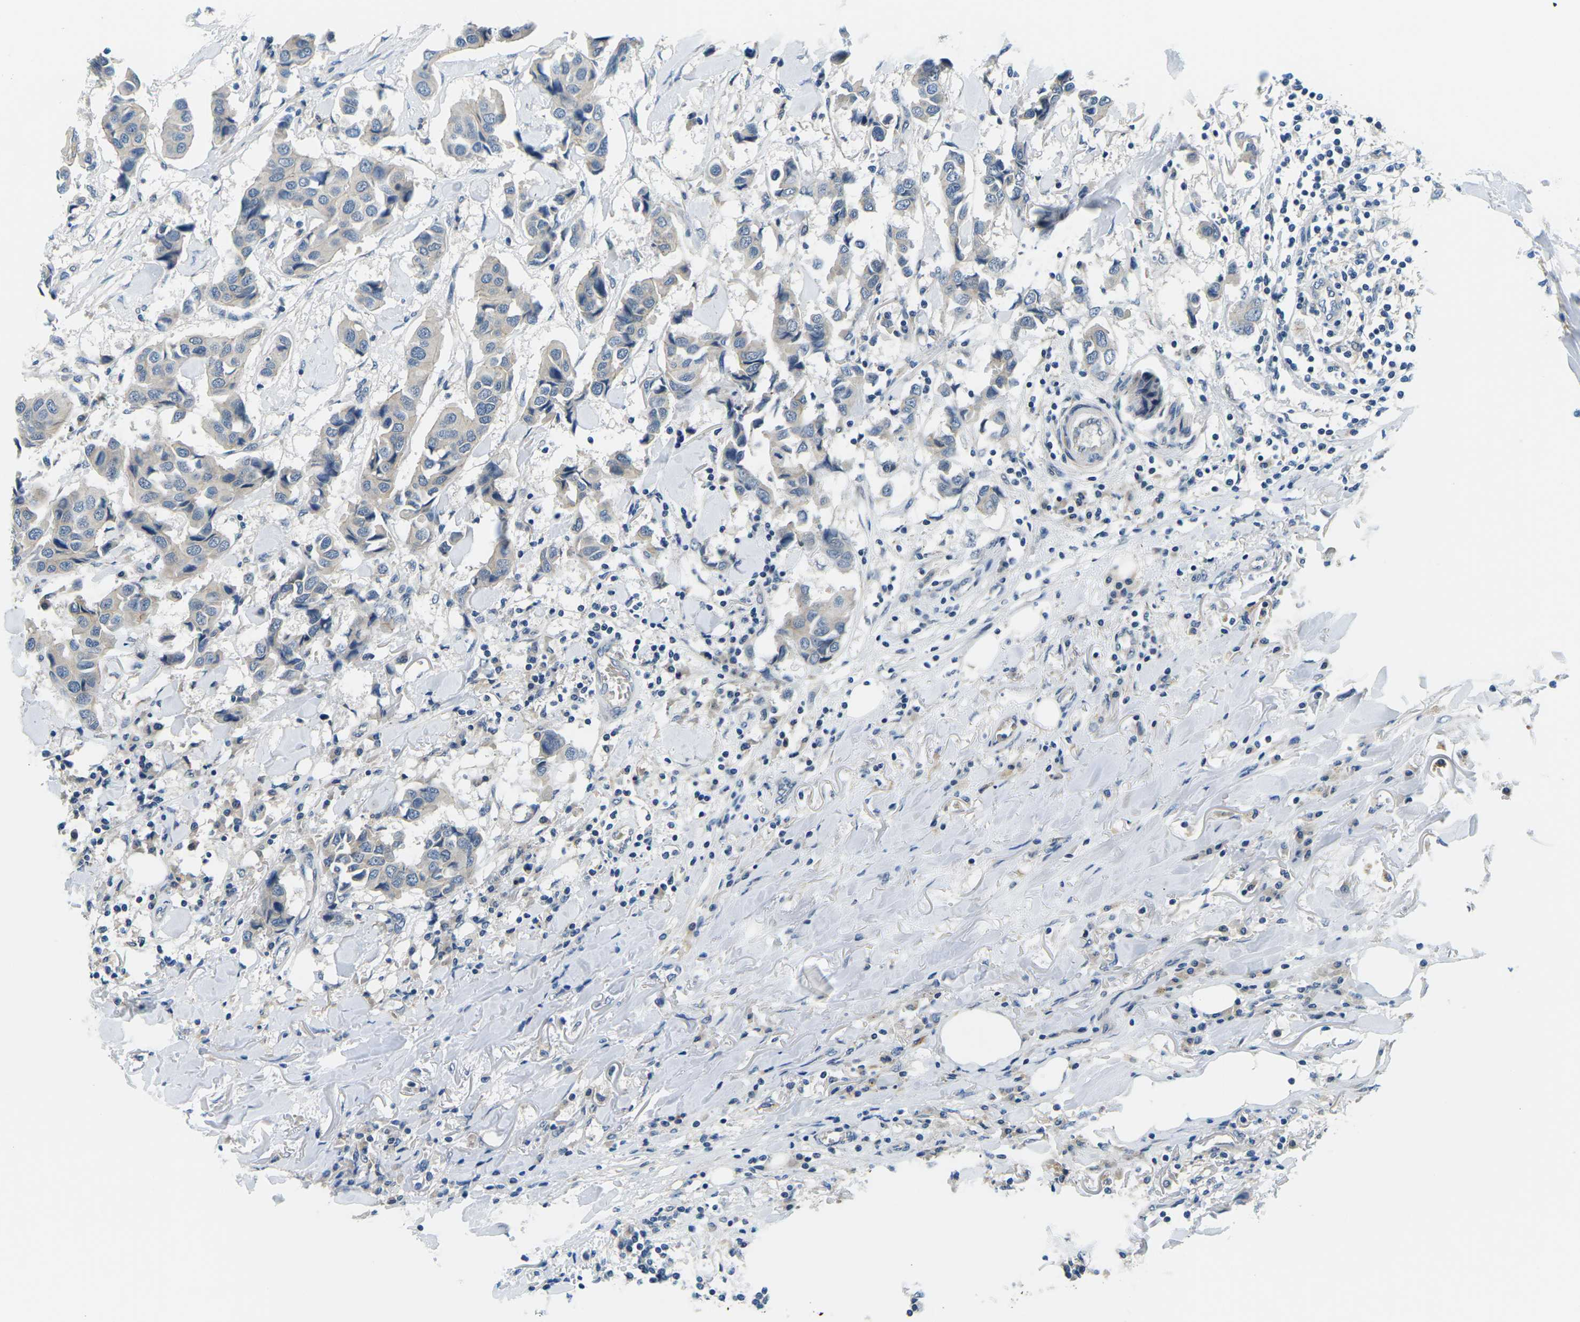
{"staining": {"intensity": "weak", "quantity": "<25%", "location": "cytoplasmic/membranous"}, "tissue": "breast cancer", "cell_type": "Tumor cells", "image_type": "cancer", "snomed": [{"axis": "morphology", "description": "Duct carcinoma"}, {"axis": "topography", "description": "Breast"}], "caption": "There is no significant staining in tumor cells of invasive ductal carcinoma (breast).", "gene": "CTNND1", "patient": {"sex": "female", "age": 80}}